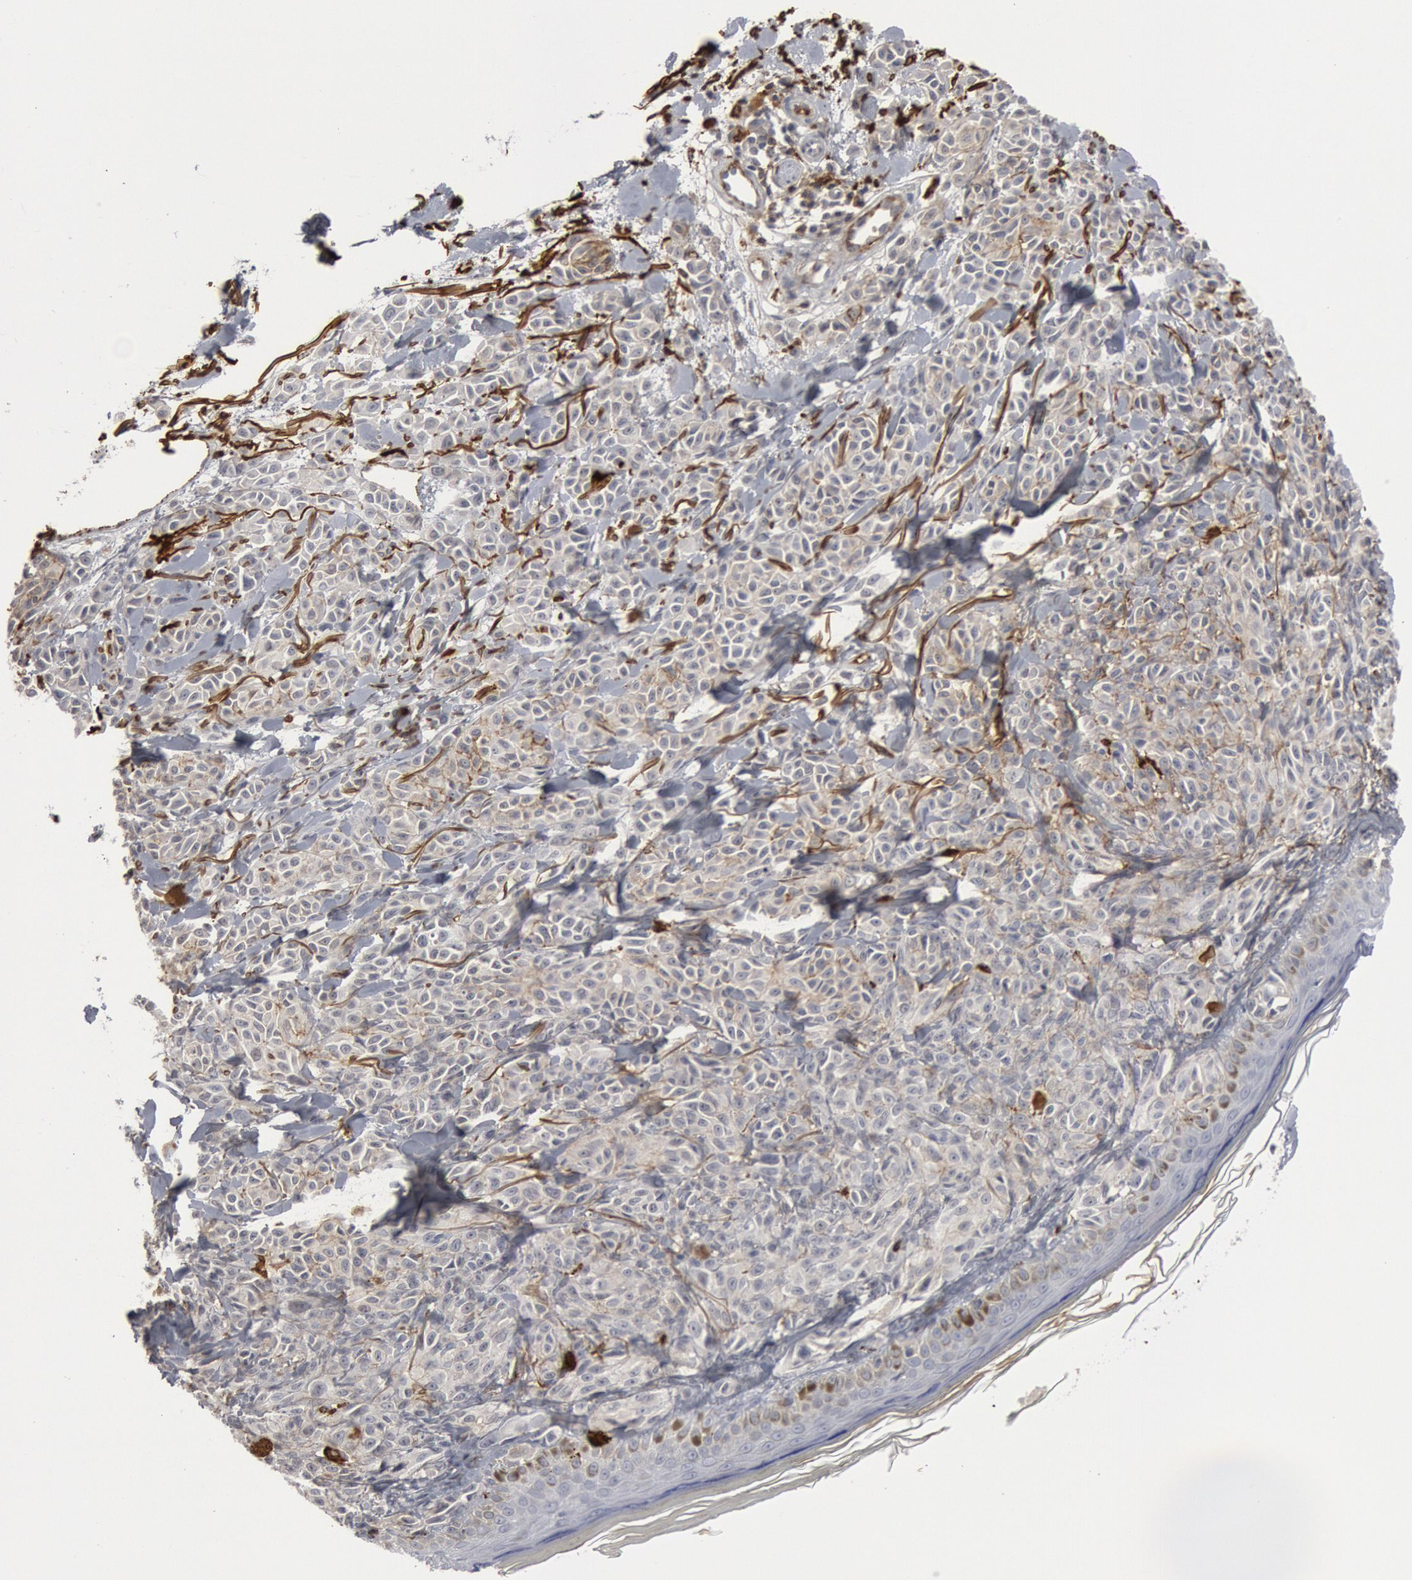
{"staining": {"intensity": "negative", "quantity": "none", "location": "none"}, "tissue": "melanoma", "cell_type": "Tumor cells", "image_type": "cancer", "snomed": [{"axis": "morphology", "description": "Malignant melanoma, NOS"}, {"axis": "topography", "description": "Skin"}], "caption": "This micrograph is of melanoma stained with immunohistochemistry (IHC) to label a protein in brown with the nuclei are counter-stained blue. There is no expression in tumor cells.", "gene": "C1QC", "patient": {"sex": "female", "age": 73}}